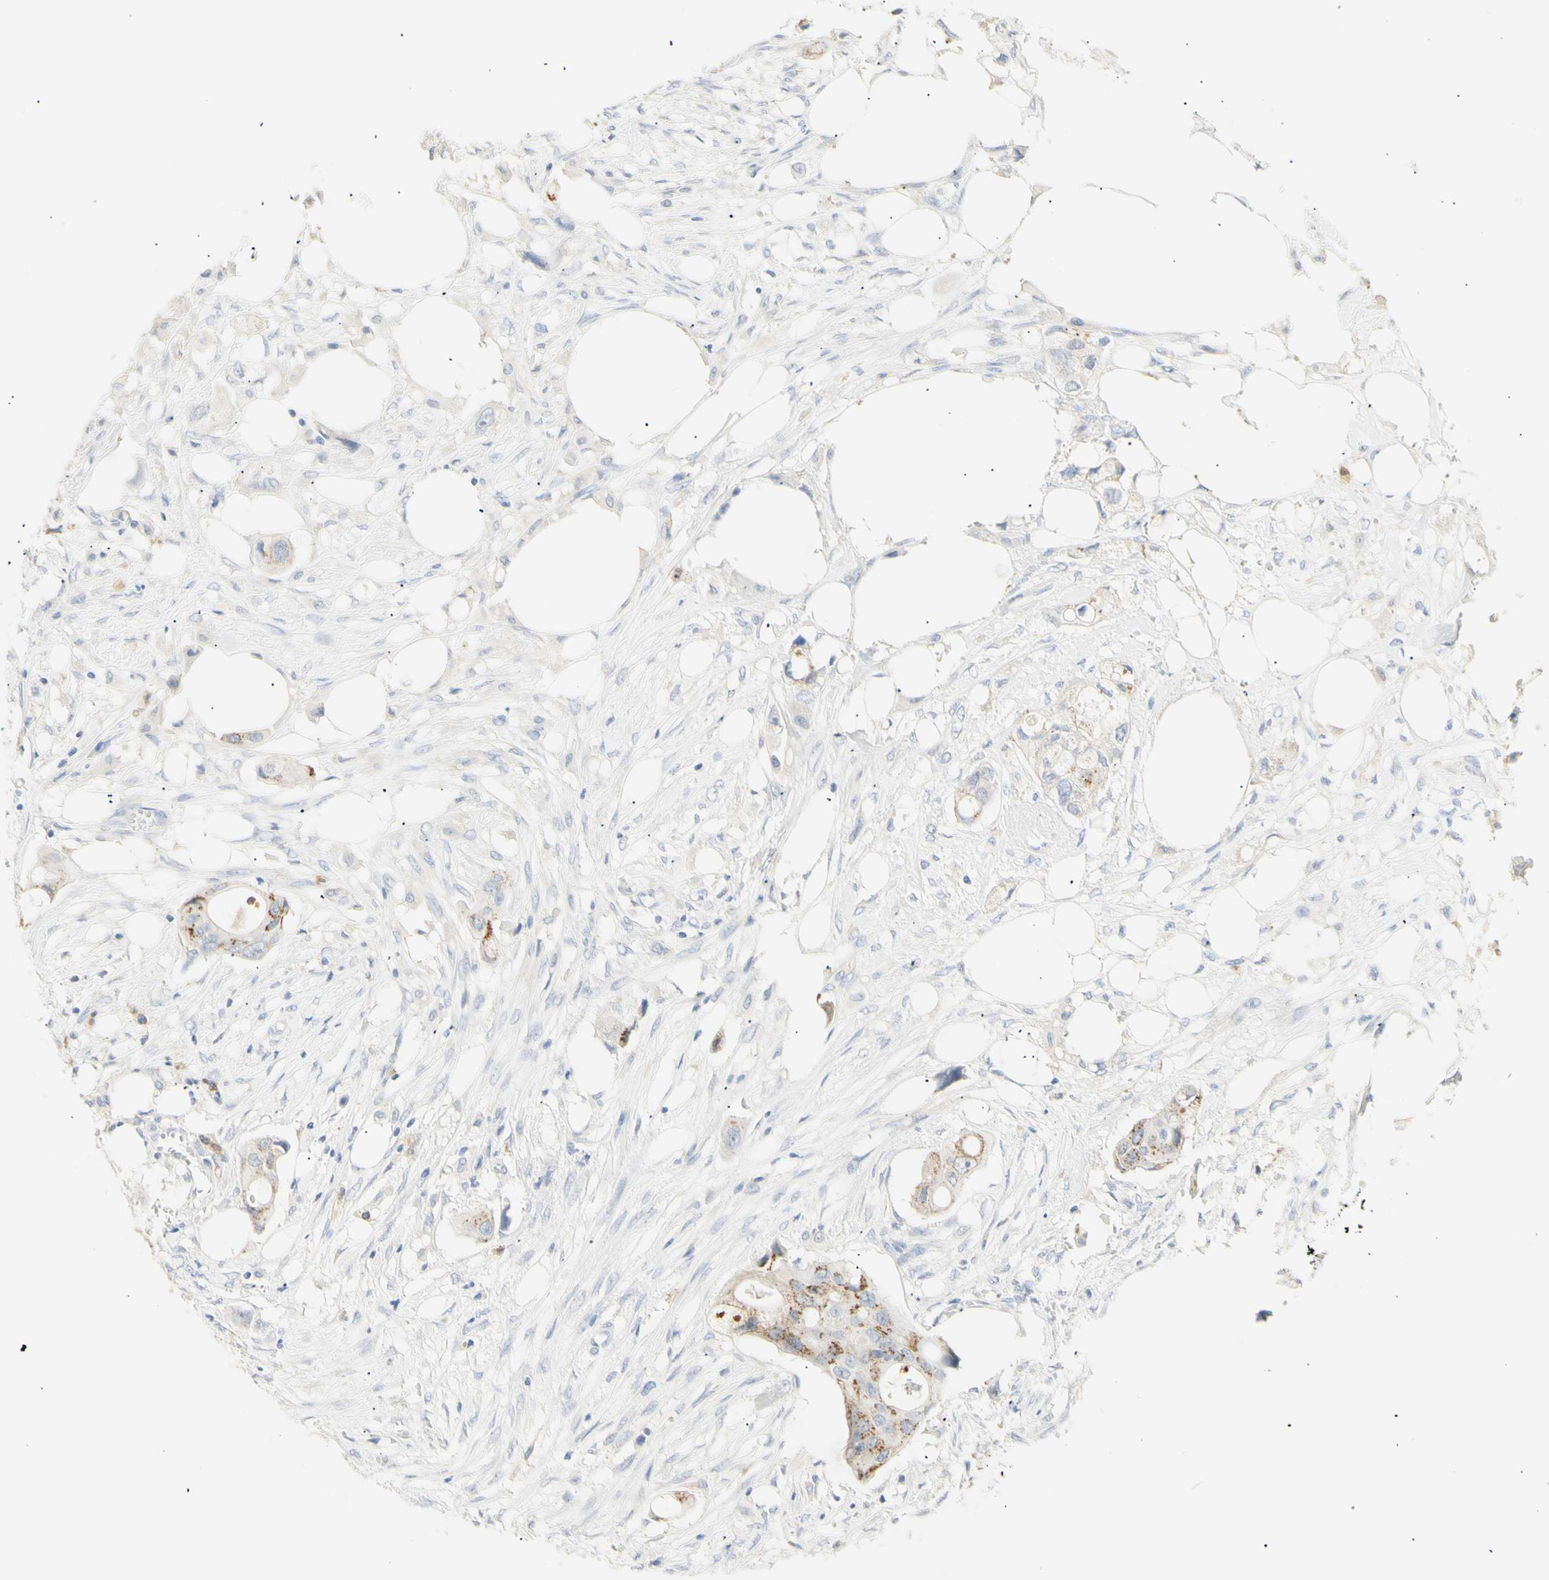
{"staining": {"intensity": "moderate", "quantity": "25%-75%", "location": "cytoplasmic/membranous"}, "tissue": "colorectal cancer", "cell_type": "Tumor cells", "image_type": "cancer", "snomed": [{"axis": "morphology", "description": "Adenocarcinoma, NOS"}, {"axis": "topography", "description": "Colon"}], "caption": "This image shows immunohistochemistry (IHC) staining of colorectal cancer (adenocarcinoma), with medium moderate cytoplasmic/membranous staining in about 25%-75% of tumor cells.", "gene": "B4GALNT3", "patient": {"sex": "female", "age": 57}}